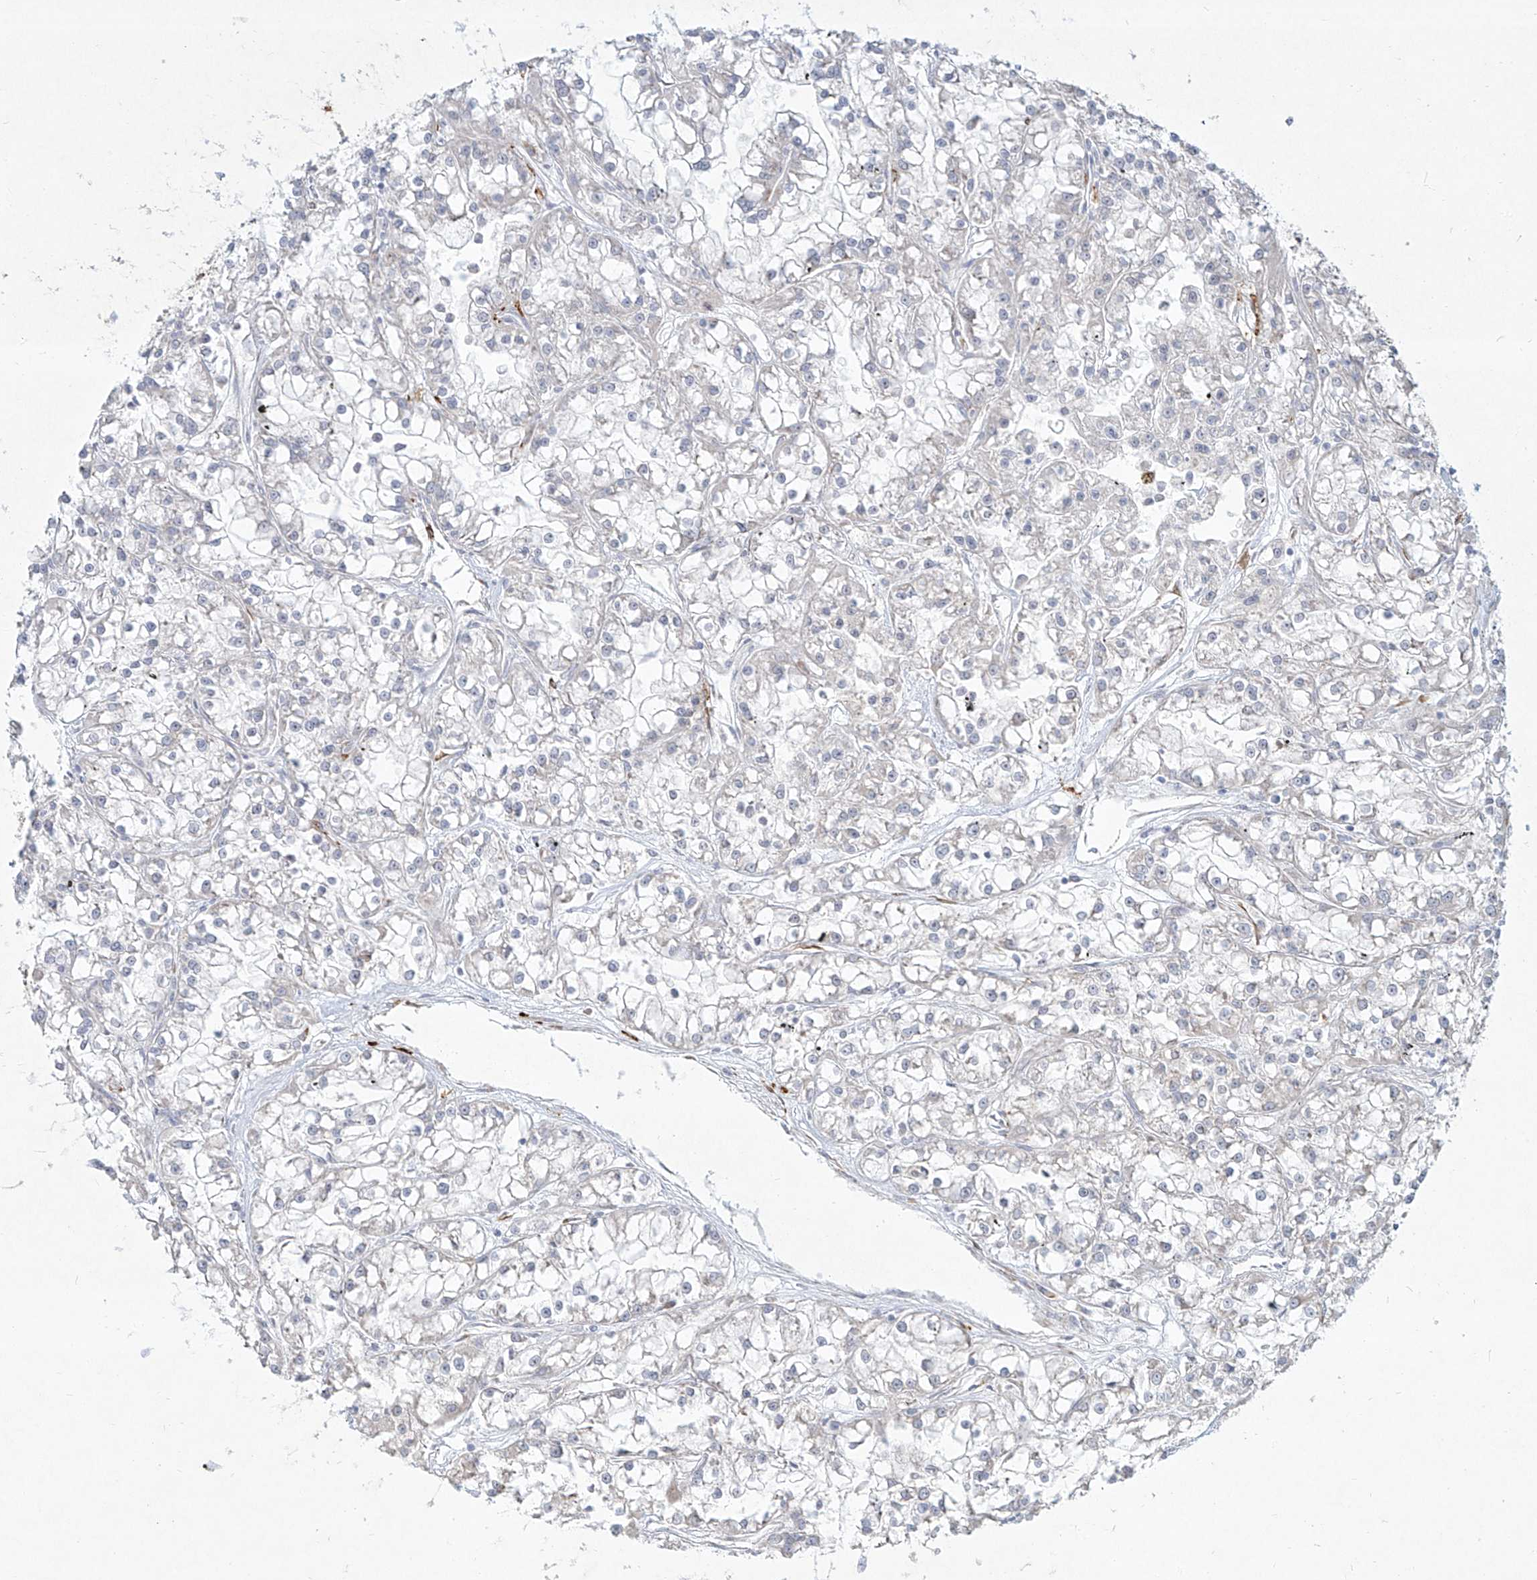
{"staining": {"intensity": "negative", "quantity": "none", "location": "none"}, "tissue": "renal cancer", "cell_type": "Tumor cells", "image_type": "cancer", "snomed": [{"axis": "morphology", "description": "Adenocarcinoma, NOS"}, {"axis": "topography", "description": "Kidney"}], "caption": "IHC micrograph of neoplastic tissue: human adenocarcinoma (renal) stained with DAB (3,3'-diaminobenzidine) exhibits no significant protein positivity in tumor cells.", "gene": "CD209", "patient": {"sex": "female", "age": 52}}